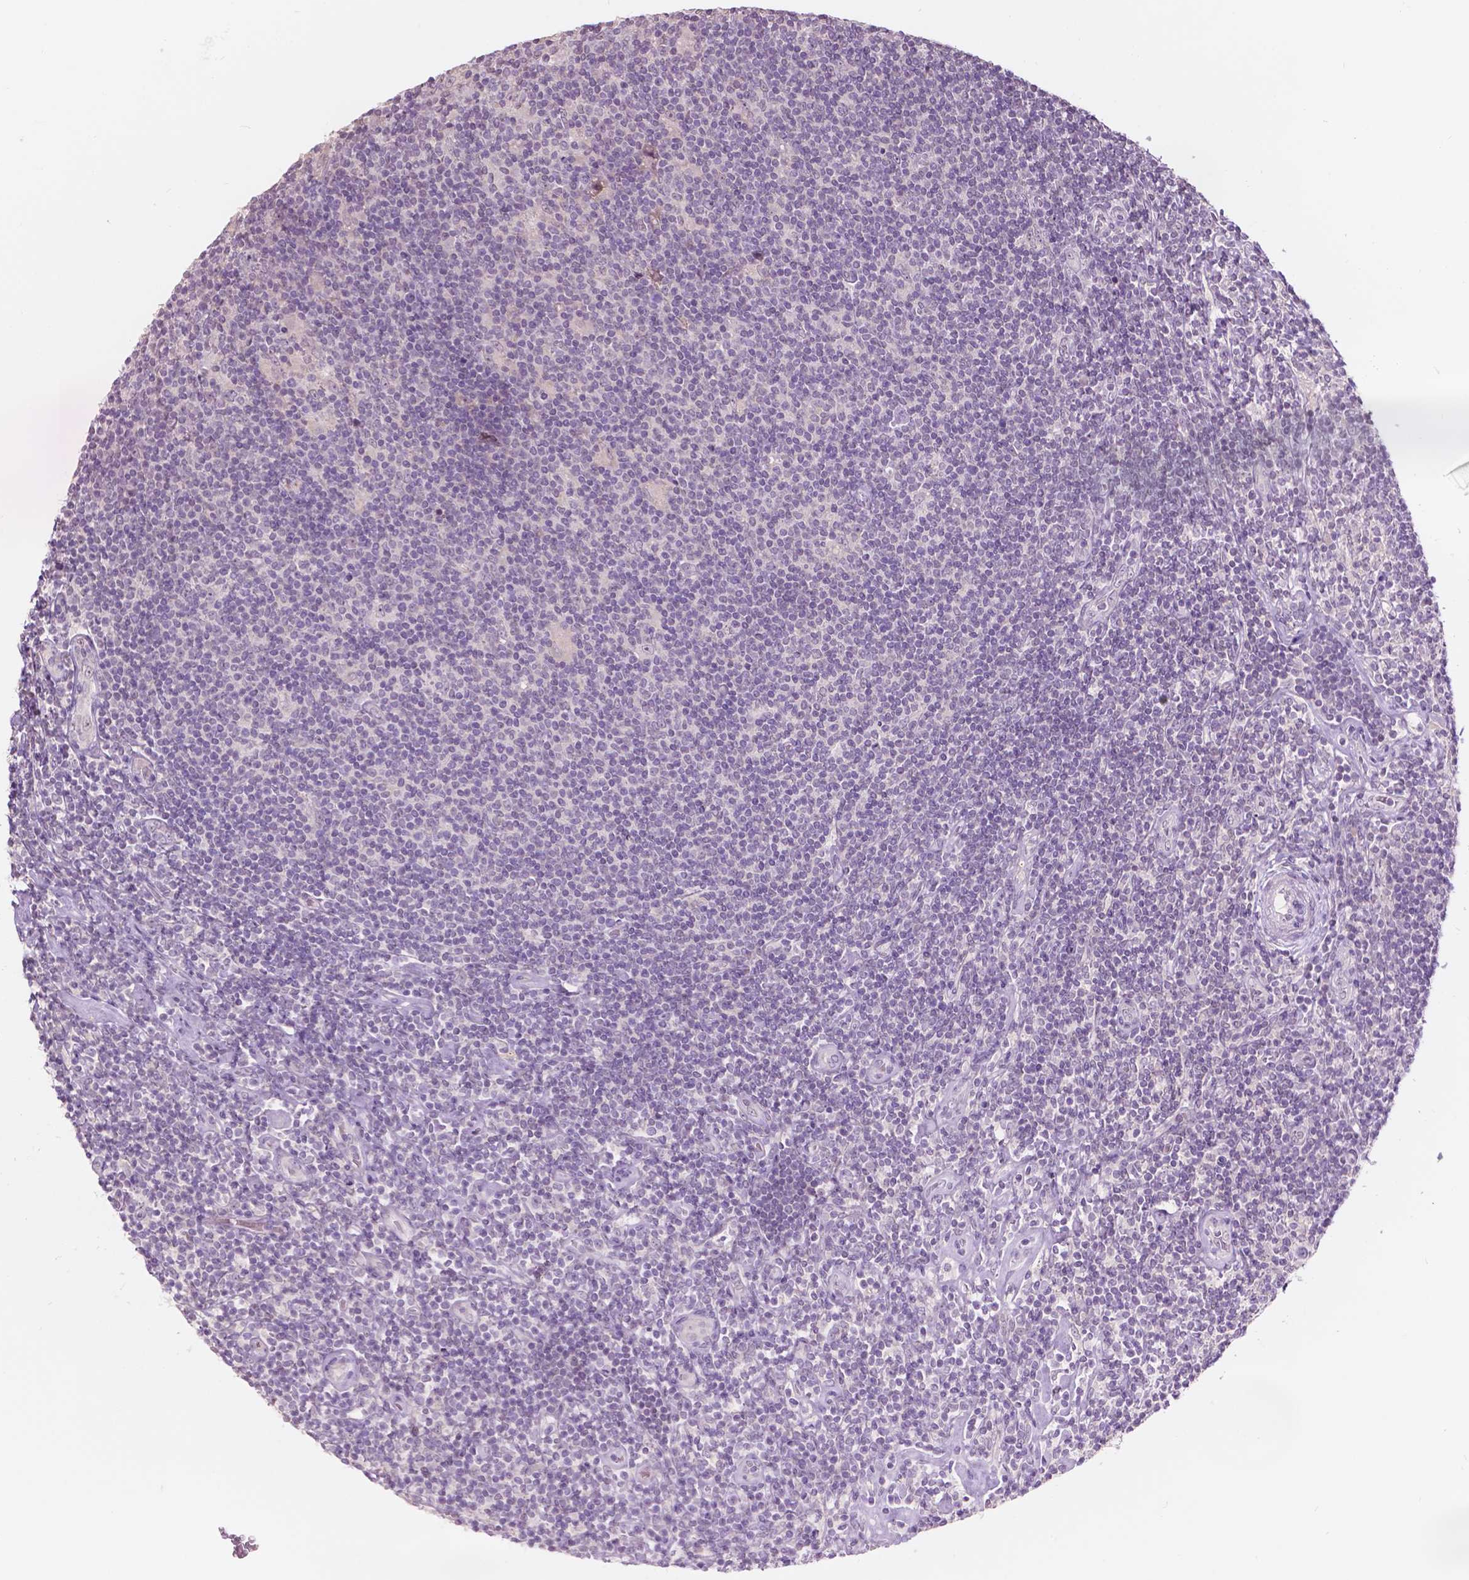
{"staining": {"intensity": "negative", "quantity": "none", "location": "none"}, "tissue": "lymphoma", "cell_type": "Tumor cells", "image_type": "cancer", "snomed": [{"axis": "morphology", "description": "Hodgkin's disease, NOS"}, {"axis": "topography", "description": "Lymph node"}], "caption": "DAB immunohistochemical staining of Hodgkin's disease demonstrates no significant positivity in tumor cells.", "gene": "TM6SF2", "patient": {"sex": "male", "age": 40}}